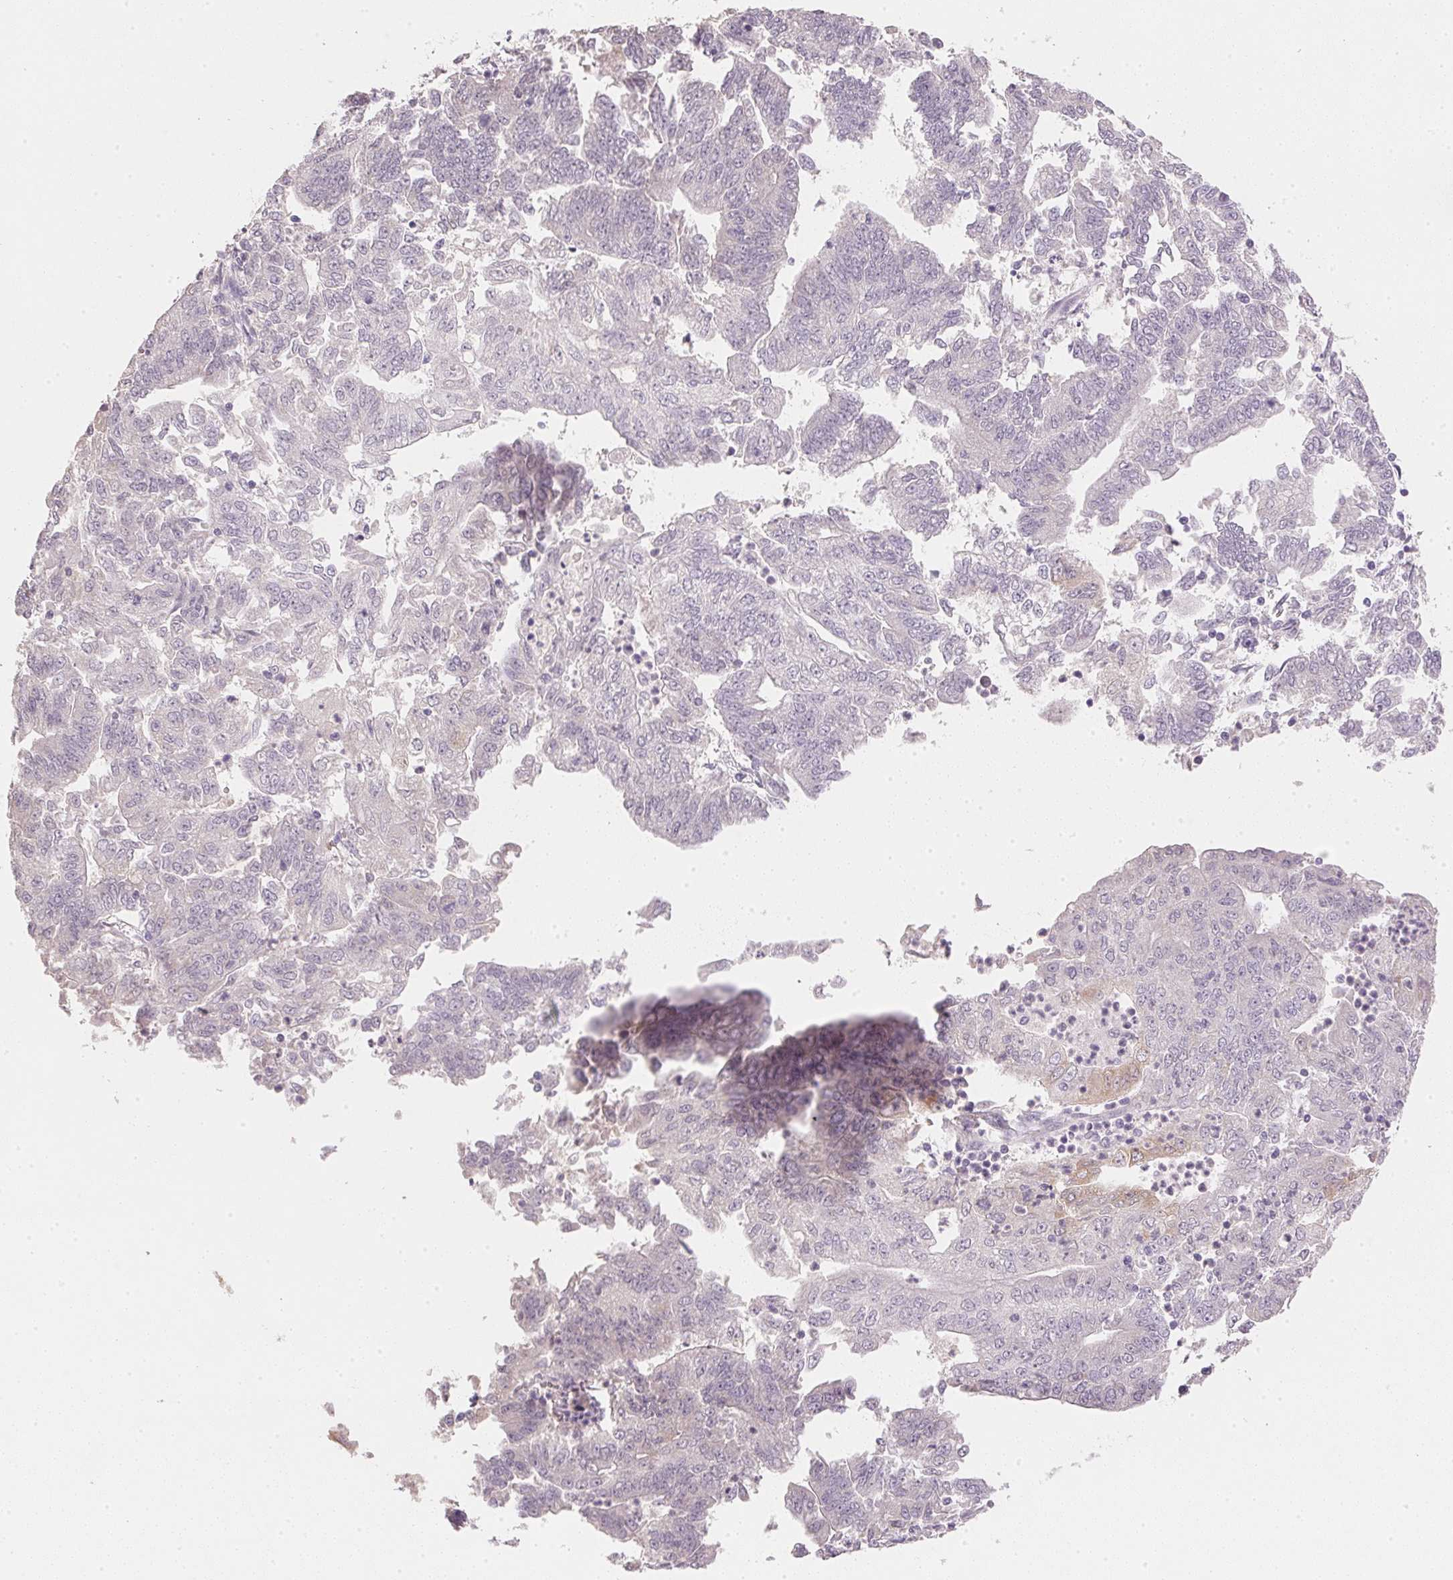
{"staining": {"intensity": "negative", "quantity": "none", "location": "none"}, "tissue": "endometrial cancer", "cell_type": "Tumor cells", "image_type": "cancer", "snomed": [{"axis": "morphology", "description": "Adenocarcinoma, NOS"}, {"axis": "topography", "description": "Endometrium"}], "caption": "Human adenocarcinoma (endometrial) stained for a protein using immunohistochemistry (IHC) displays no expression in tumor cells.", "gene": "DHCR24", "patient": {"sex": "female", "age": 70}}